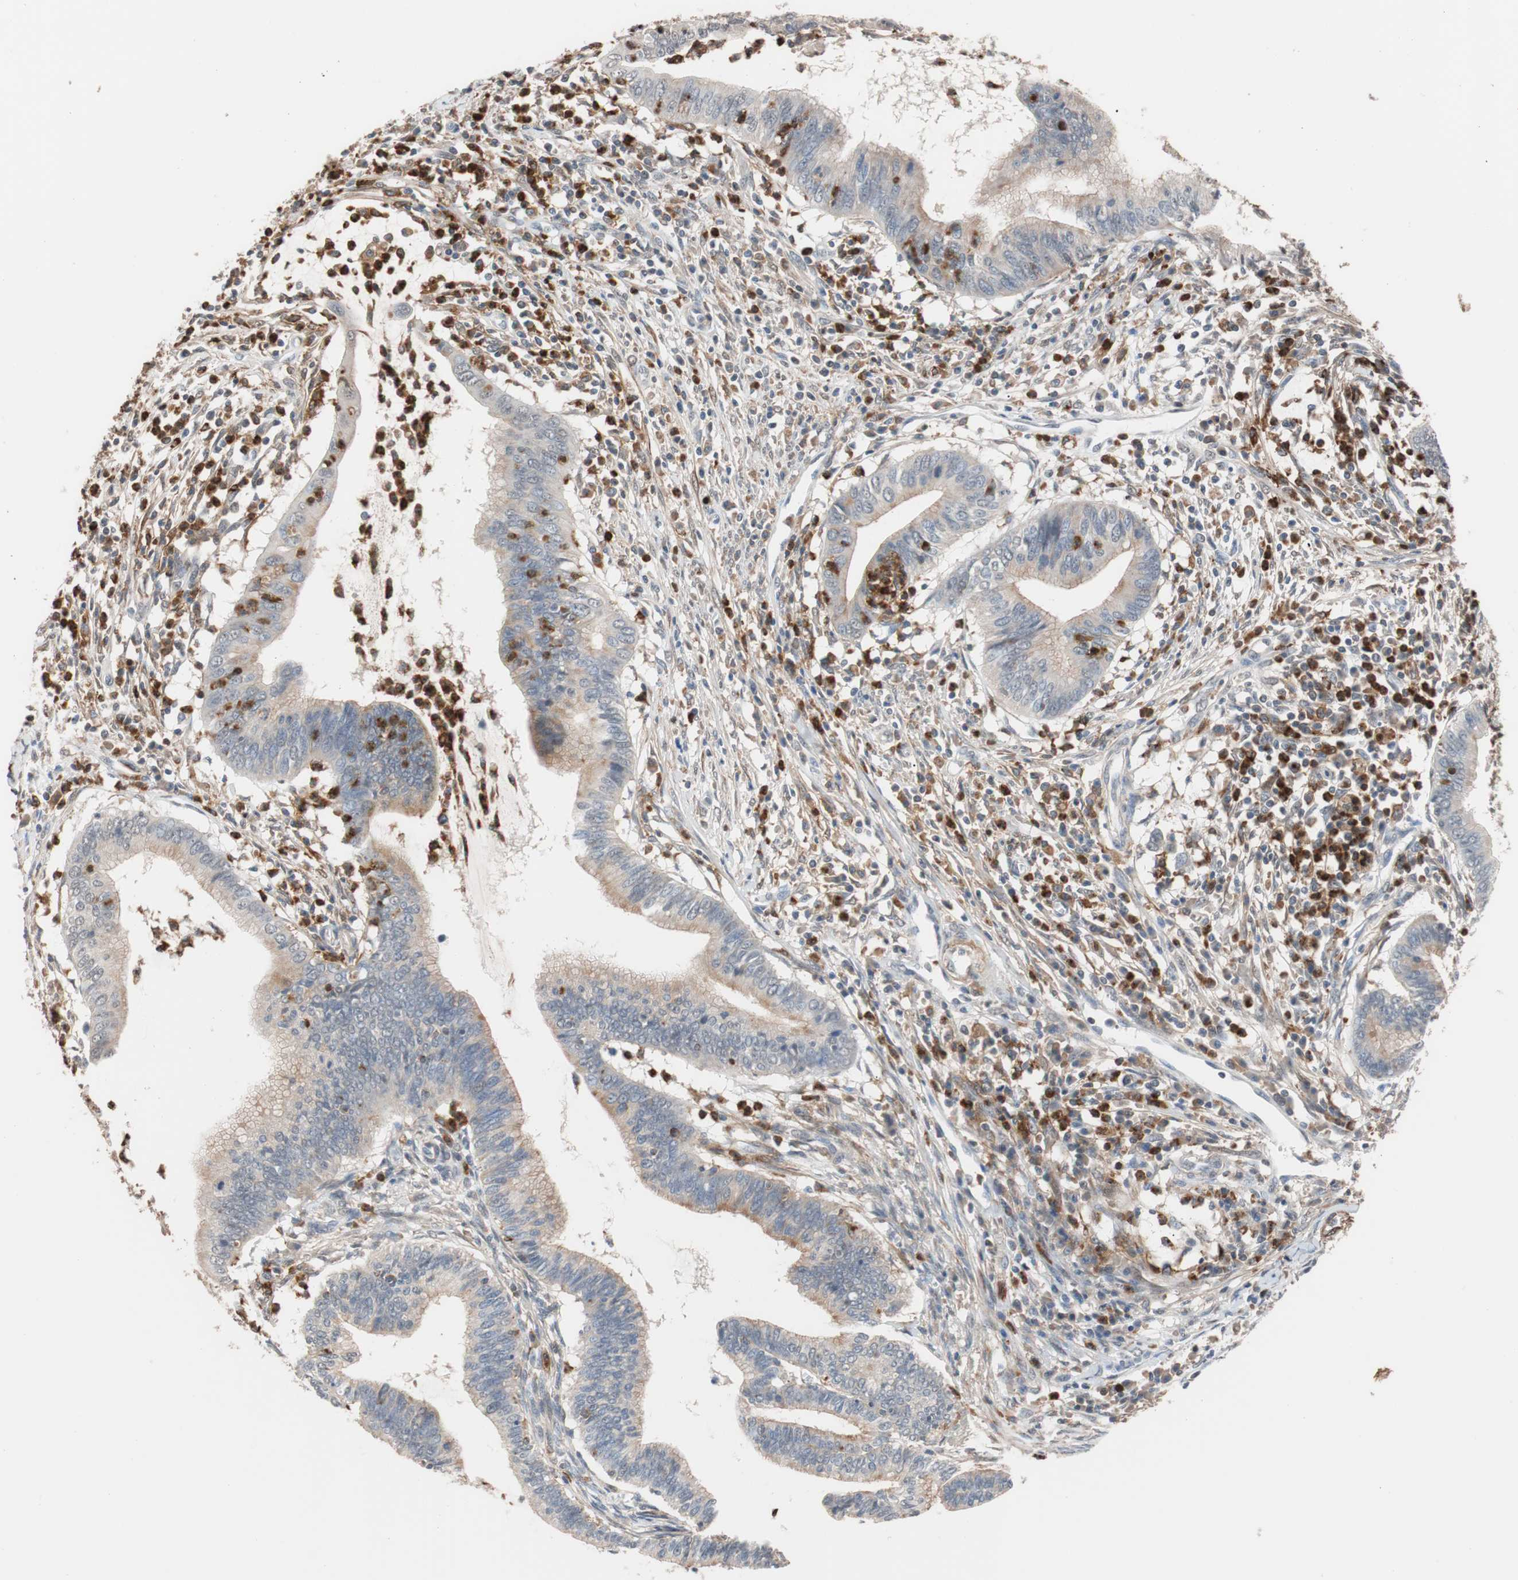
{"staining": {"intensity": "weak", "quantity": "25%-75%", "location": "cytoplasmic/membranous"}, "tissue": "cervical cancer", "cell_type": "Tumor cells", "image_type": "cancer", "snomed": [{"axis": "morphology", "description": "Adenocarcinoma, NOS"}, {"axis": "topography", "description": "Cervix"}], "caption": "Cervical adenocarcinoma stained for a protein demonstrates weak cytoplasmic/membranous positivity in tumor cells.", "gene": "LITAF", "patient": {"sex": "female", "age": 36}}